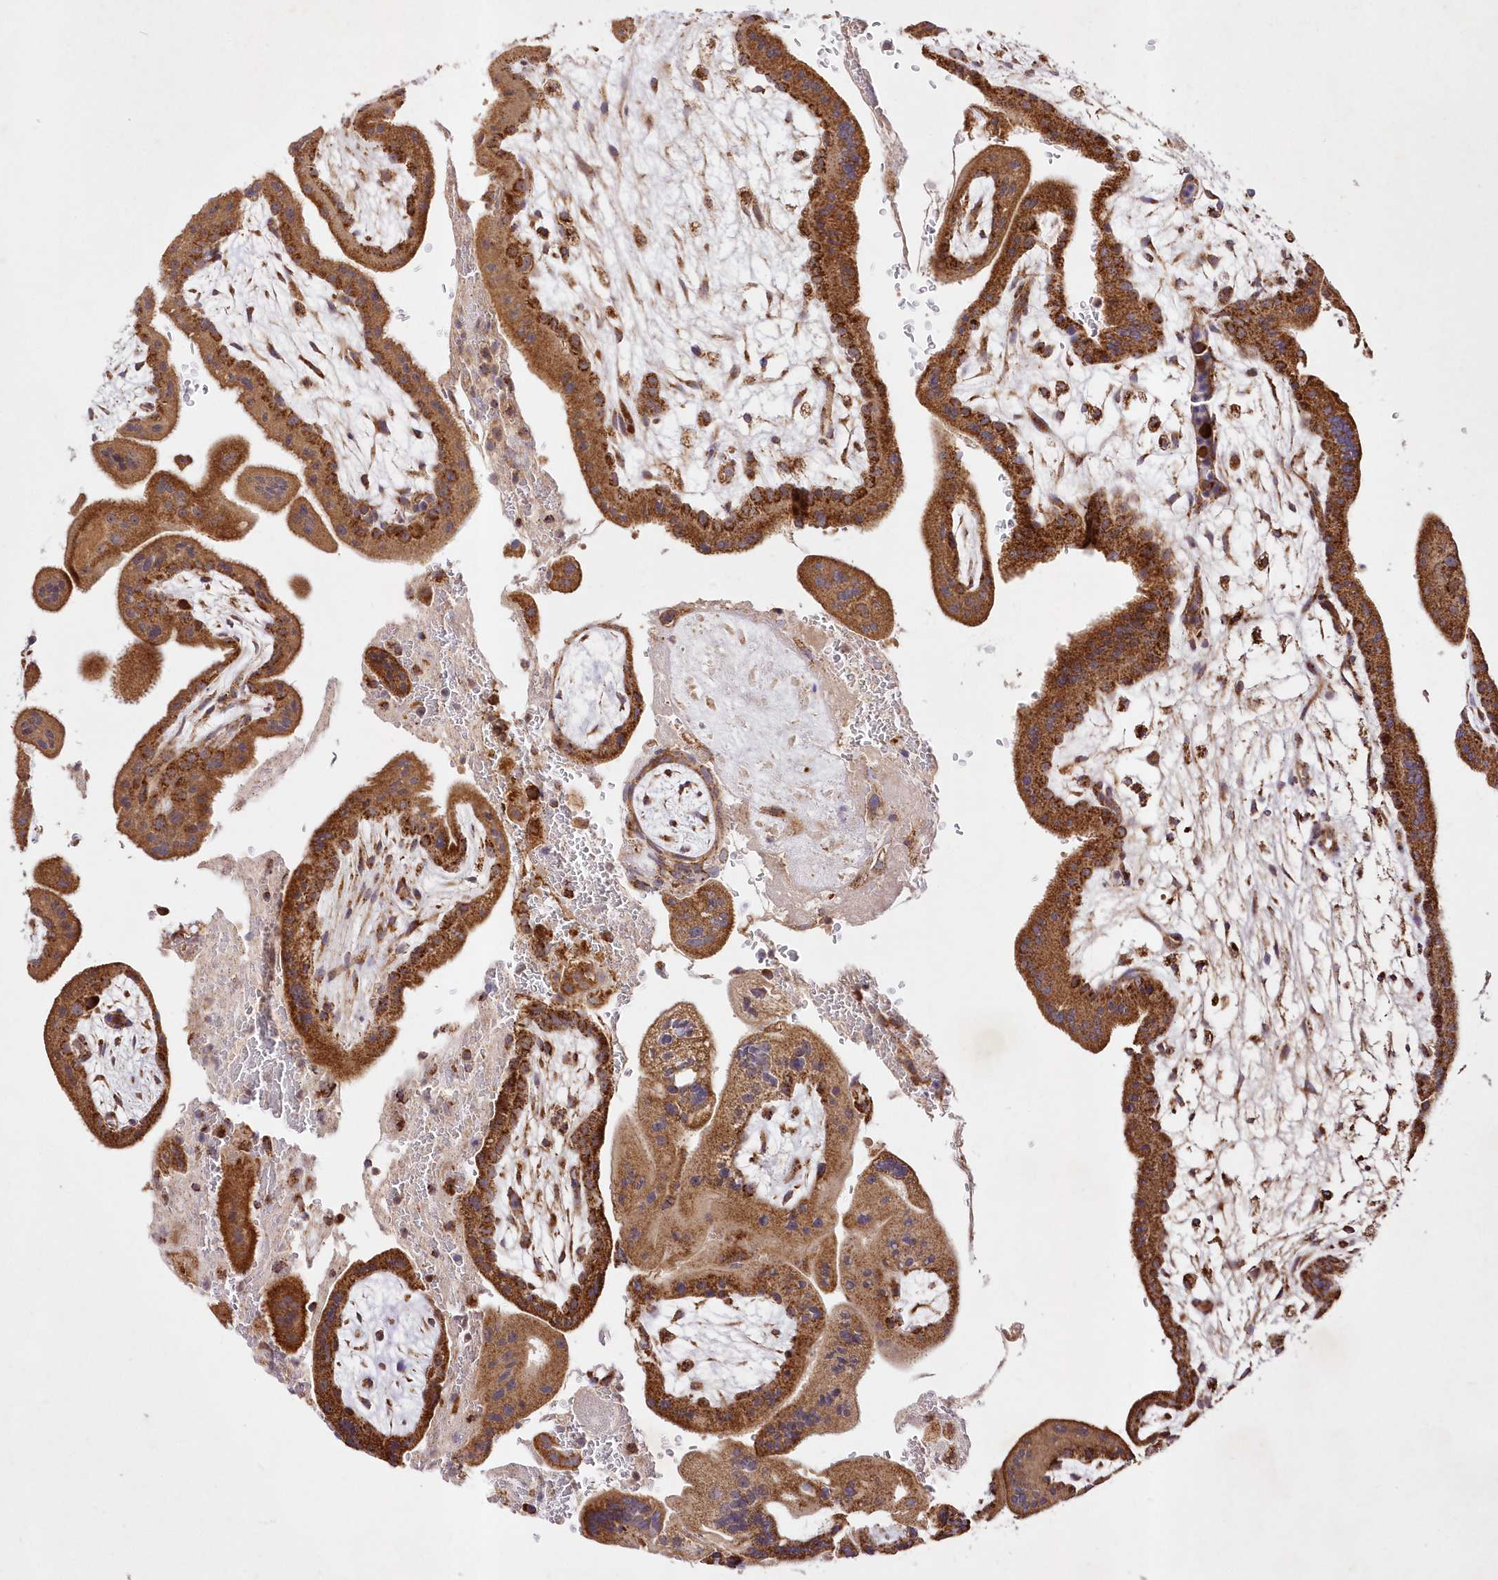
{"staining": {"intensity": "strong", "quantity": ">75%", "location": "cytoplasmic/membranous"}, "tissue": "placenta", "cell_type": "Trophoblastic cells", "image_type": "normal", "snomed": [{"axis": "morphology", "description": "Normal tissue, NOS"}, {"axis": "topography", "description": "Placenta"}], "caption": "Immunohistochemical staining of normal human placenta reveals >75% levels of strong cytoplasmic/membranous protein positivity in approximately >75% of trophoblastic cells. Immunohistochemistry (ihc) stains the protein in brown and the nuclei are stained blue.", "gene": "ASNSD1", "patient": {"sex": "female", "age": 35}}